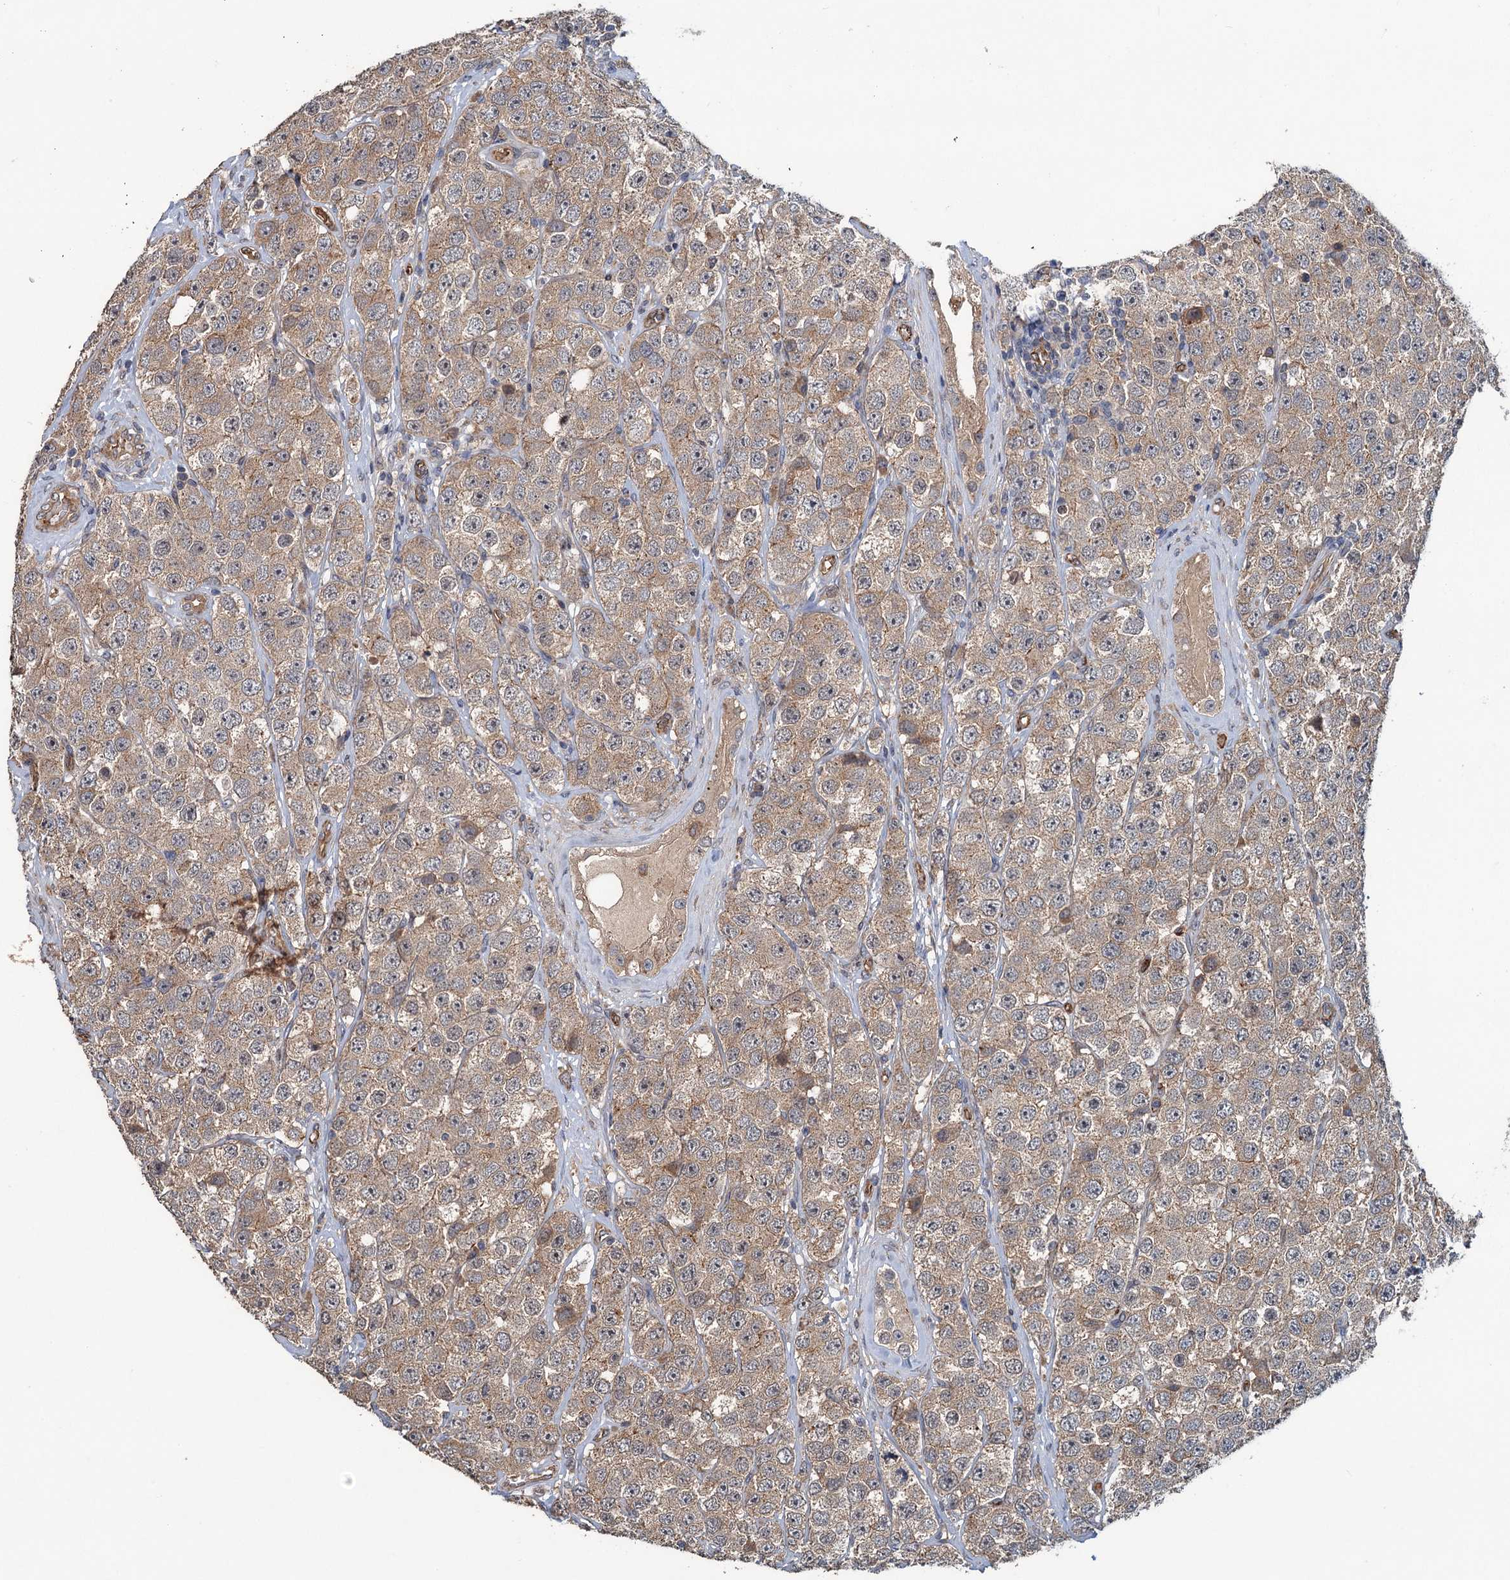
{"staining": {"intensity": "weak", "quantity": ">75%", "location": "cytoplasmic/membranous"}, "tissue": "testis cancer", "cell_type": "Tumor cells", "image_type": "cancer", "snomed": [{"axis": "morphology", "description": "Seminoma, NOS"}, {"axis": "topography", "description": "Testis"}], "caption": "The image reveals a brown stain indicating the presence of a protein in the cytoplasmic/membranous of tumor cells in testis seminoma.", "gene": "PKN2", "patient": {"sex": "male", "age": 28}}